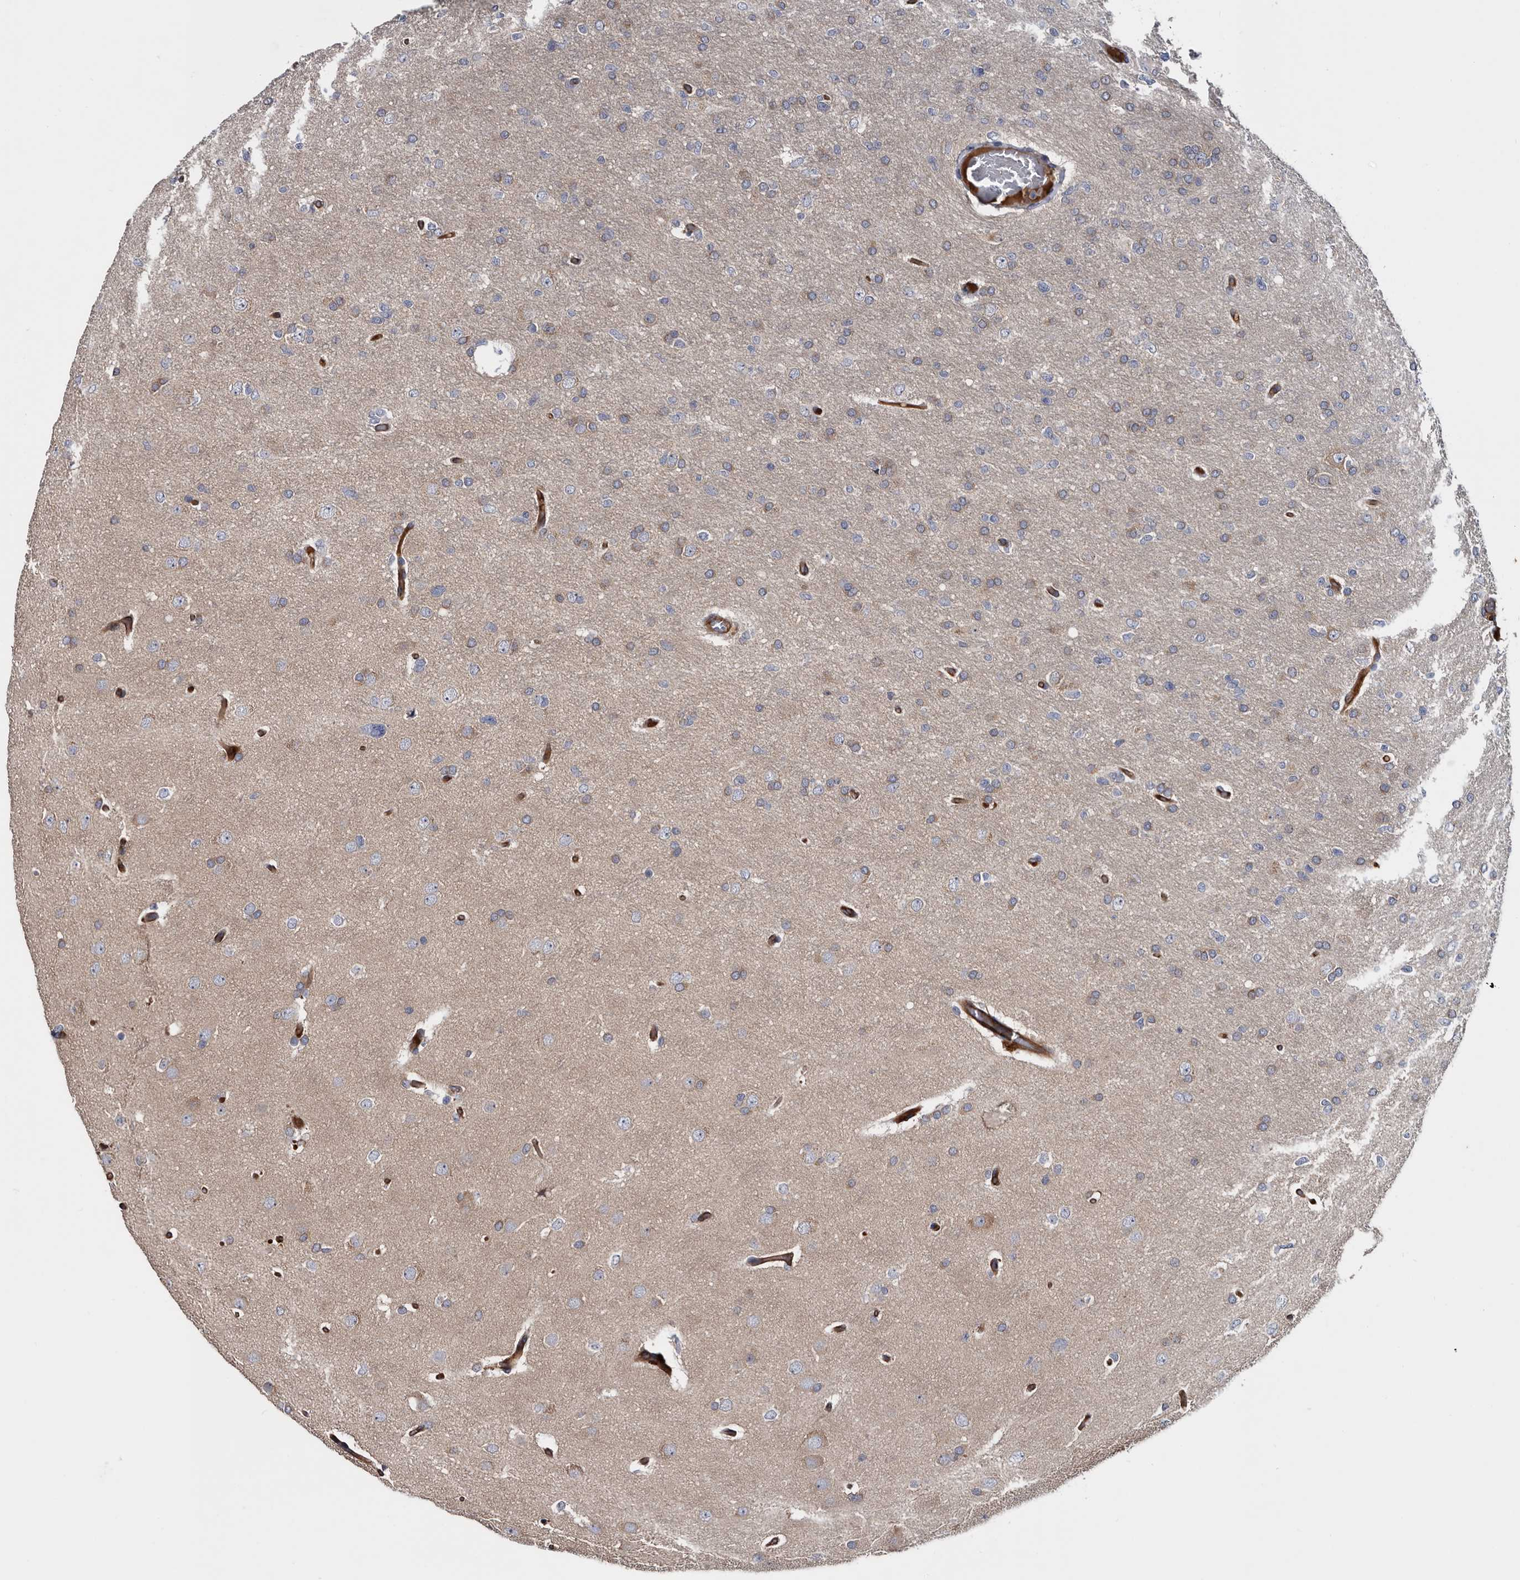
{"staining": {"intensity": "weak", "quantity": "<25%", "location": "cytoplasmic/membranous"}, "tissue": "glioma", "cell_type": "Tumor cells", "image_type": "cancer", "snomed": [{"axis": "morphology", "description": "Glioma, malignant, High grade"}, {"axis": "topography", "description": "Cerebral cortex"}], "caption": "Malignant high-grade glioma stained for a protein using IHC exhibits no staining tumor cells.", "gene": "TSPAN17", "patient": {"sex": "female", "age": 36}}